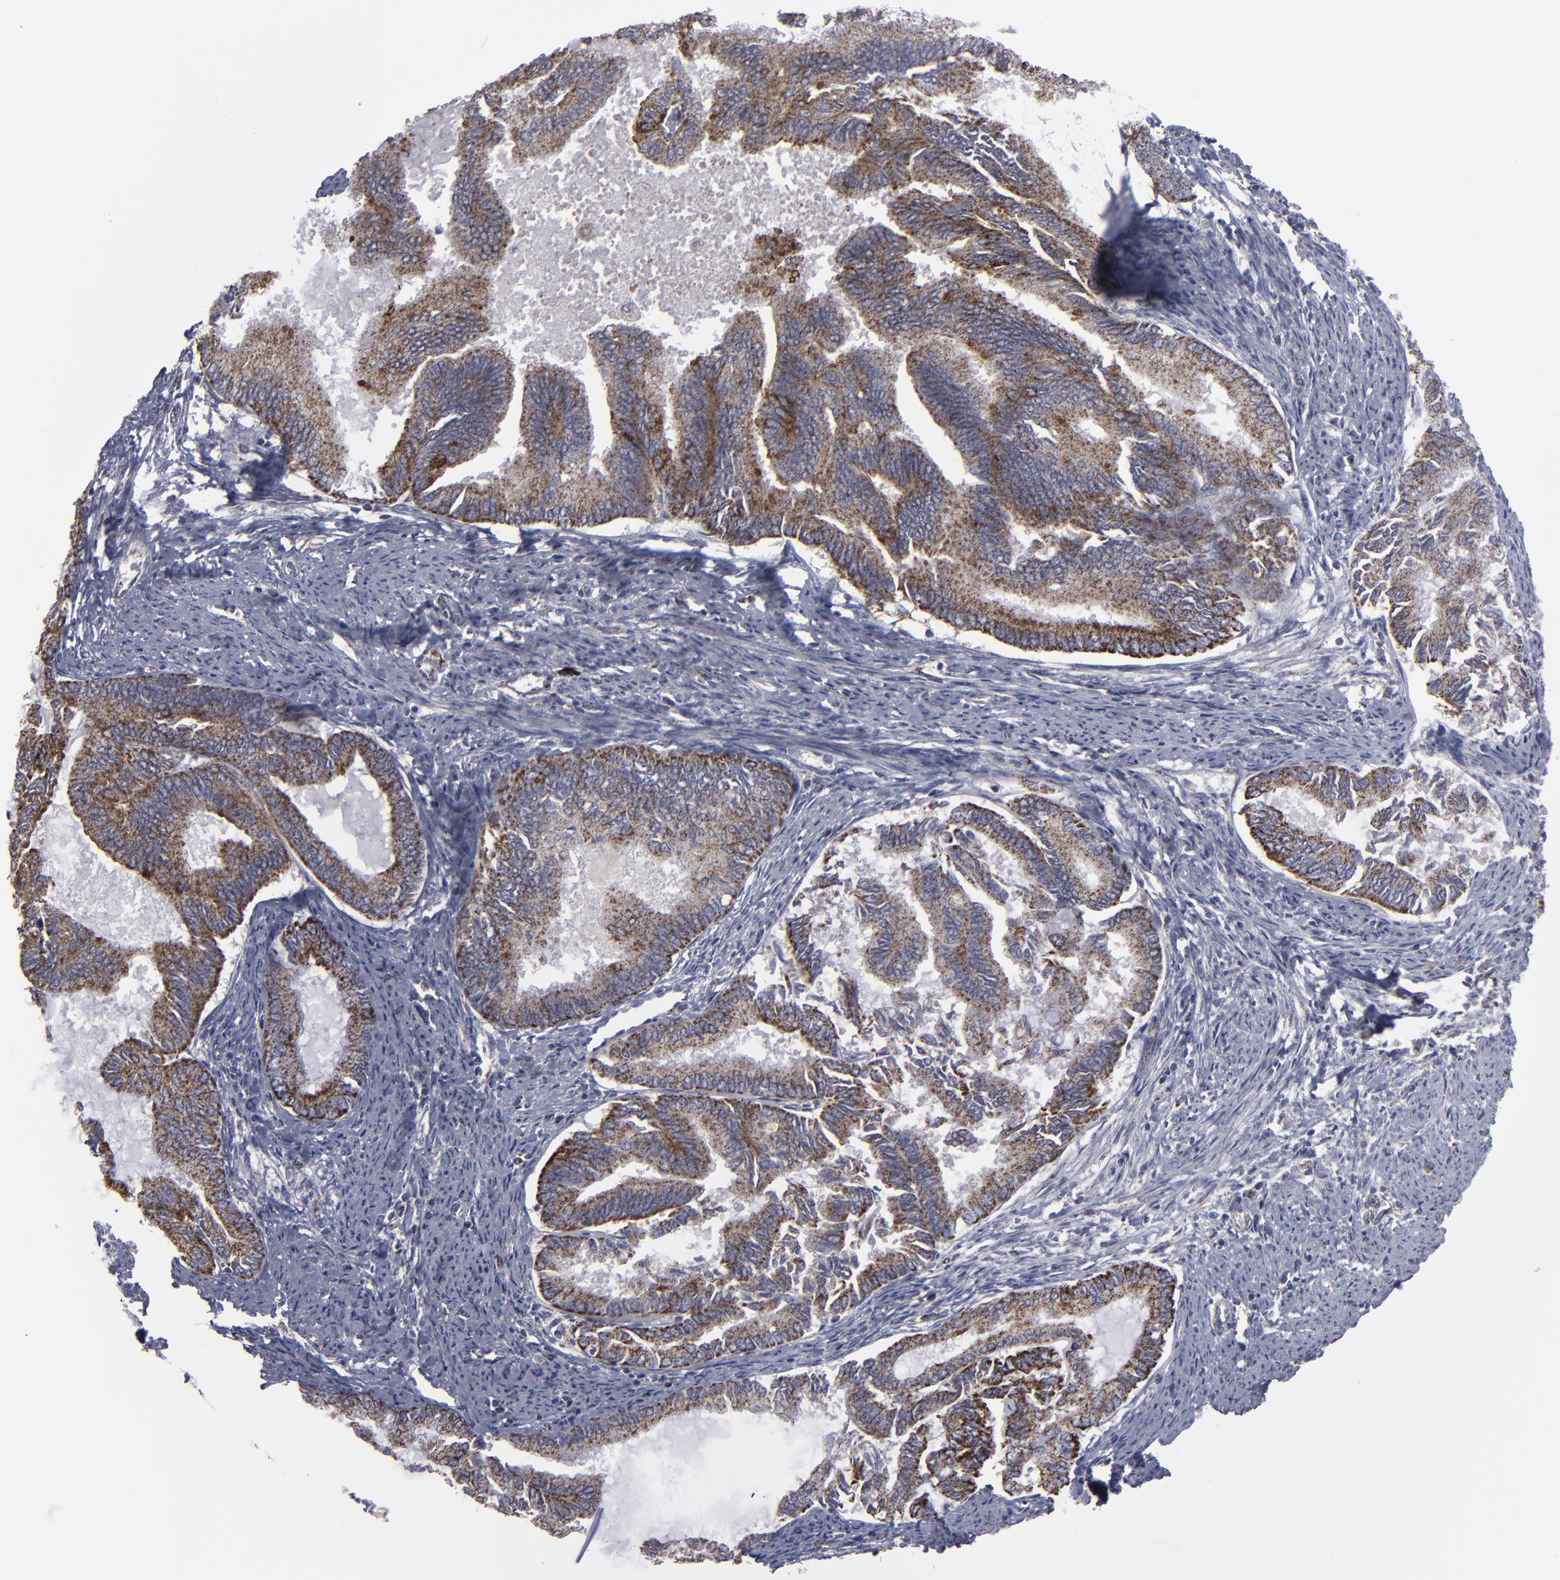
{"staining": {"intensity": "strong", "quantity": ">75%", "location": "cytoplasmic/membranous"}, "tissue": "endometrial cancer", "cell_type": "Tumor cells", "image_type": "cancer", "snomed": [{"axis": "morphology", "description": "Adenocarcinoma, NOS"}, {"axis": "topography", "description": "Endometrium"}], "caption": "Strong cytoplasmic/membranous protein positivity is seen in about >75% of tumor cells in endometrial cancer (adenocarcinoma).", "gene": "MYOM2", "patient": {"sex": "female", "age": 86}}